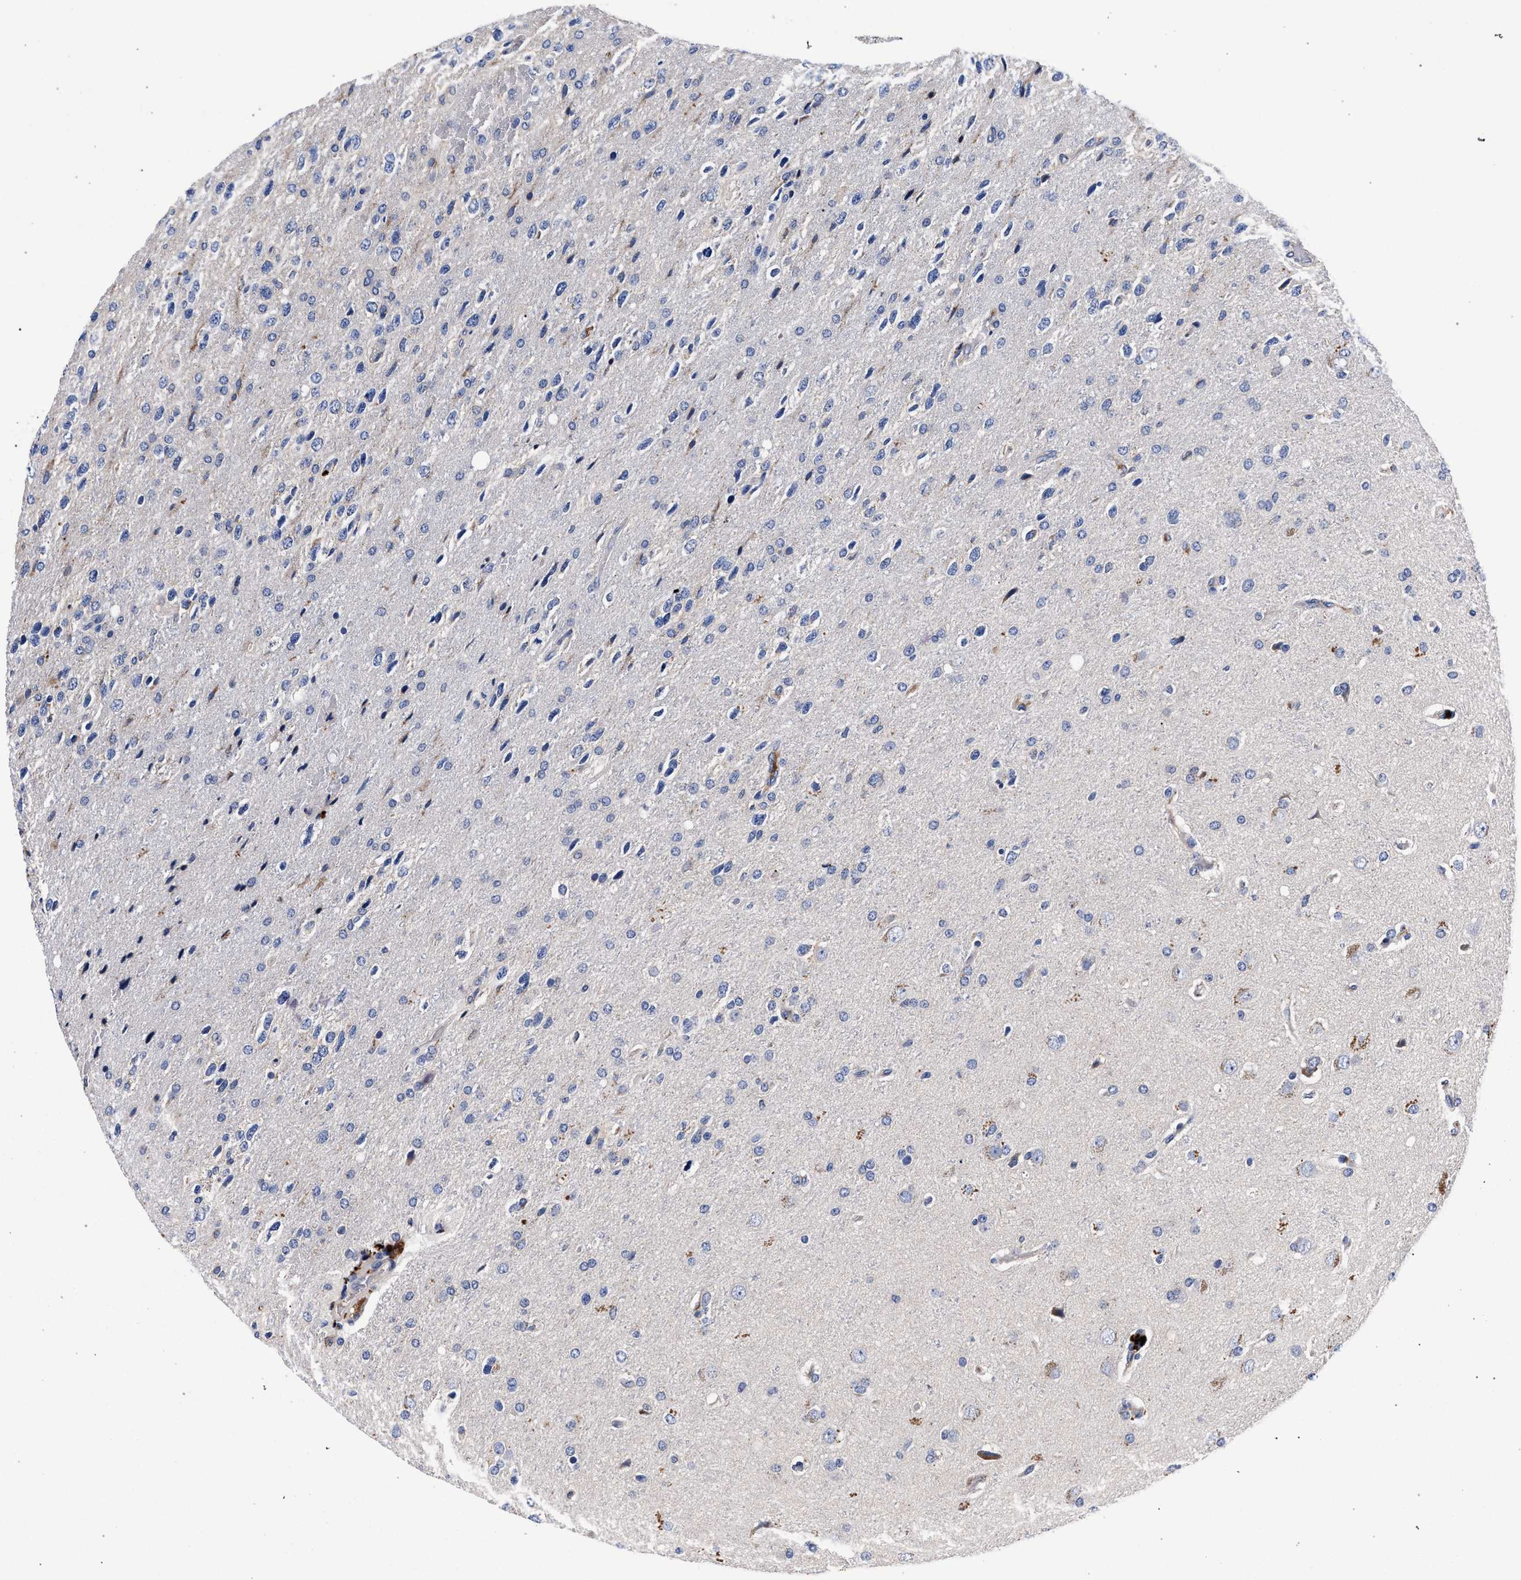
{"staining": {"intensity": "moderate", "quantity": "25%-75%", "location": "cytoplasmic/membranous"}, "tissue": "glioma", "cell_type": "Tumor cells", "image_type": "cancer", "snomed": [{"axis": "morphology", "description": "Glioma, malignant, High grade"}, {"axis": "topography", "description": "Brain"}], "caption": "Malignant glioma (high-grade) stained with immunohistochemistry (IHC) shows moderate cytoplasmic/membranous expression in about 25%-75% of tumor cells.", "gene": "ACOX1", "patient": {"sex": "female", "age": 58}}